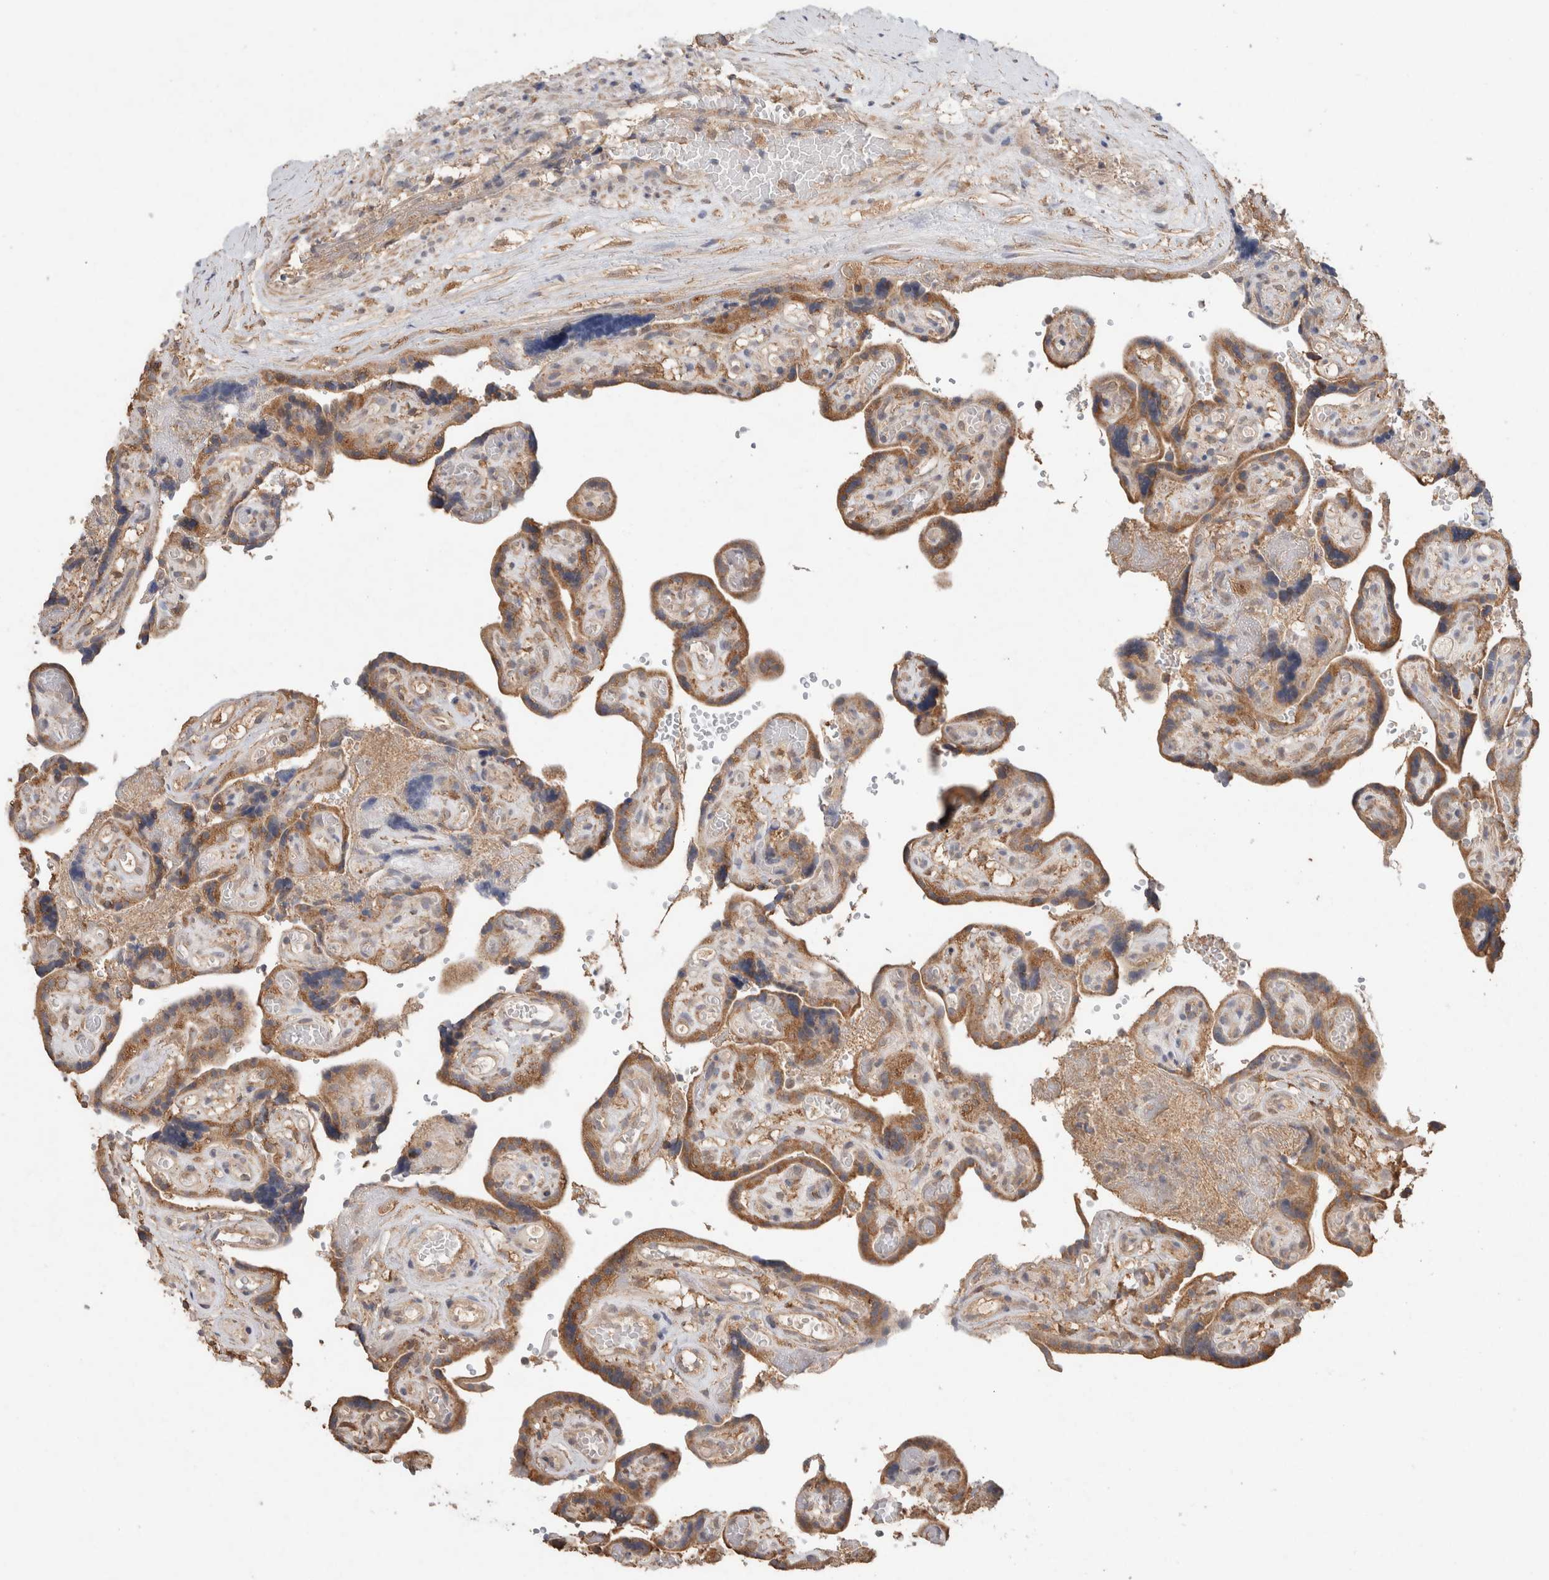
{"staining": {"intensity": "moderate", "quantity": ">75%", "location": "cytoplasmic/membranous"}, "tissue": "placenta", "cell_type": "Decidual cells", "image_type": "normal", "snomed": [{"axis": "morphology", "description": "Normal tissue, NOS"}, {"axis": "topography", "description": "Placenta"}], "caption": "This photomicrograph exhibits immunohistochemistry (IHC) staining of normal placenta, with medium moderate cytoplasmic/membranous staining in approximately >75% of decidual cells.", "gene": "RAB14", "patient": {"sex": "female", "age": 30}}